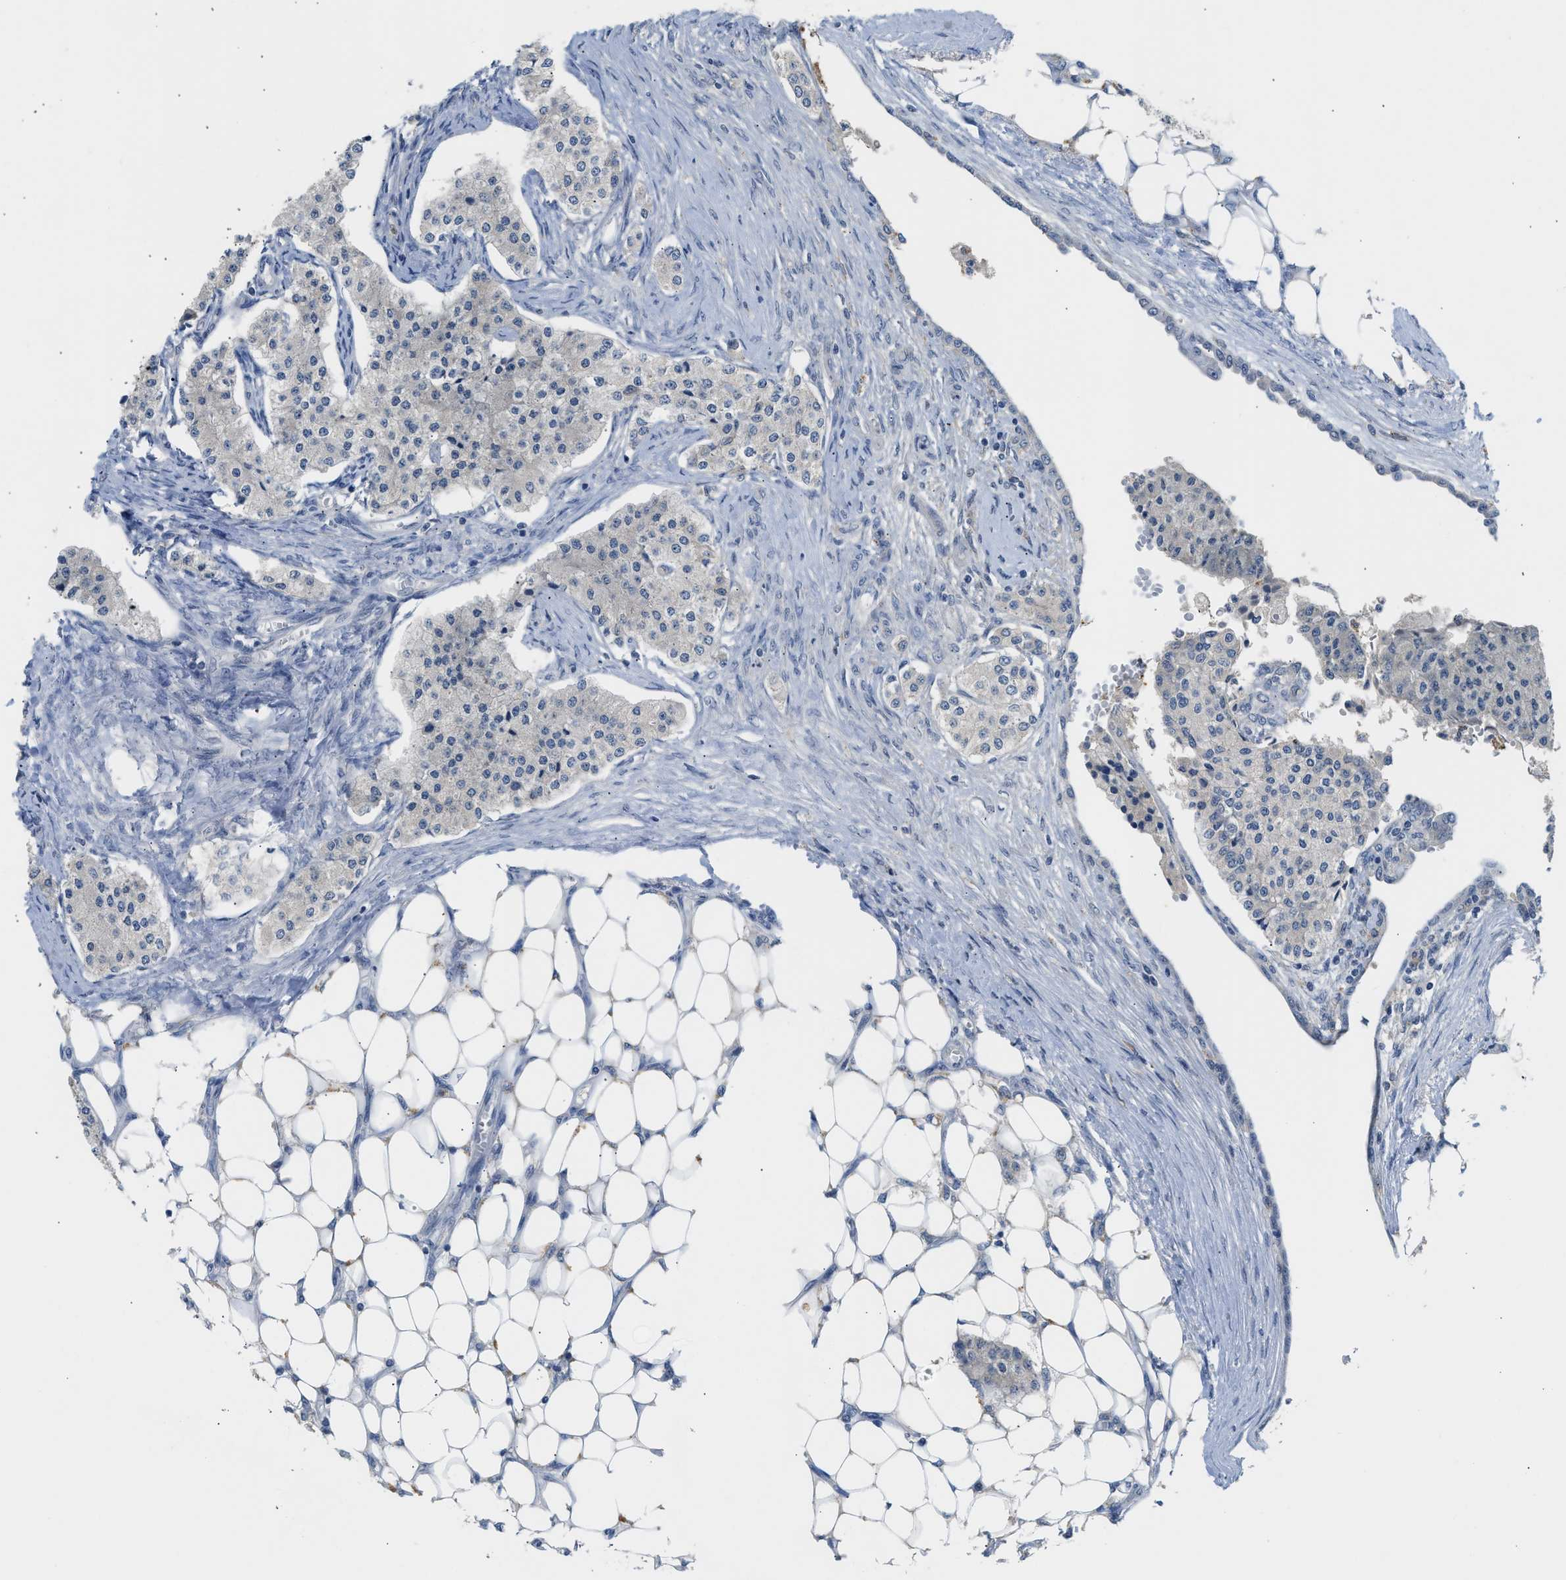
{"staining": {"intensity": "negative", "quantity": "none", "location": "none"}, "tissue": "carcinoid", "cell_type": "Tumor cells", "image_type": "cancer", "snomed": [{"axis": "morphology", "description": "Carcinoid, malignant, NOS"}, {"axis": "topography", "description": "Colon"}], "caption": "Carcinoid stained for a protein using immunohistochemistry displays no positivity tumor cells.", "gene": "RHBDF2", "patient": {"sex": "female", "age": 52}}